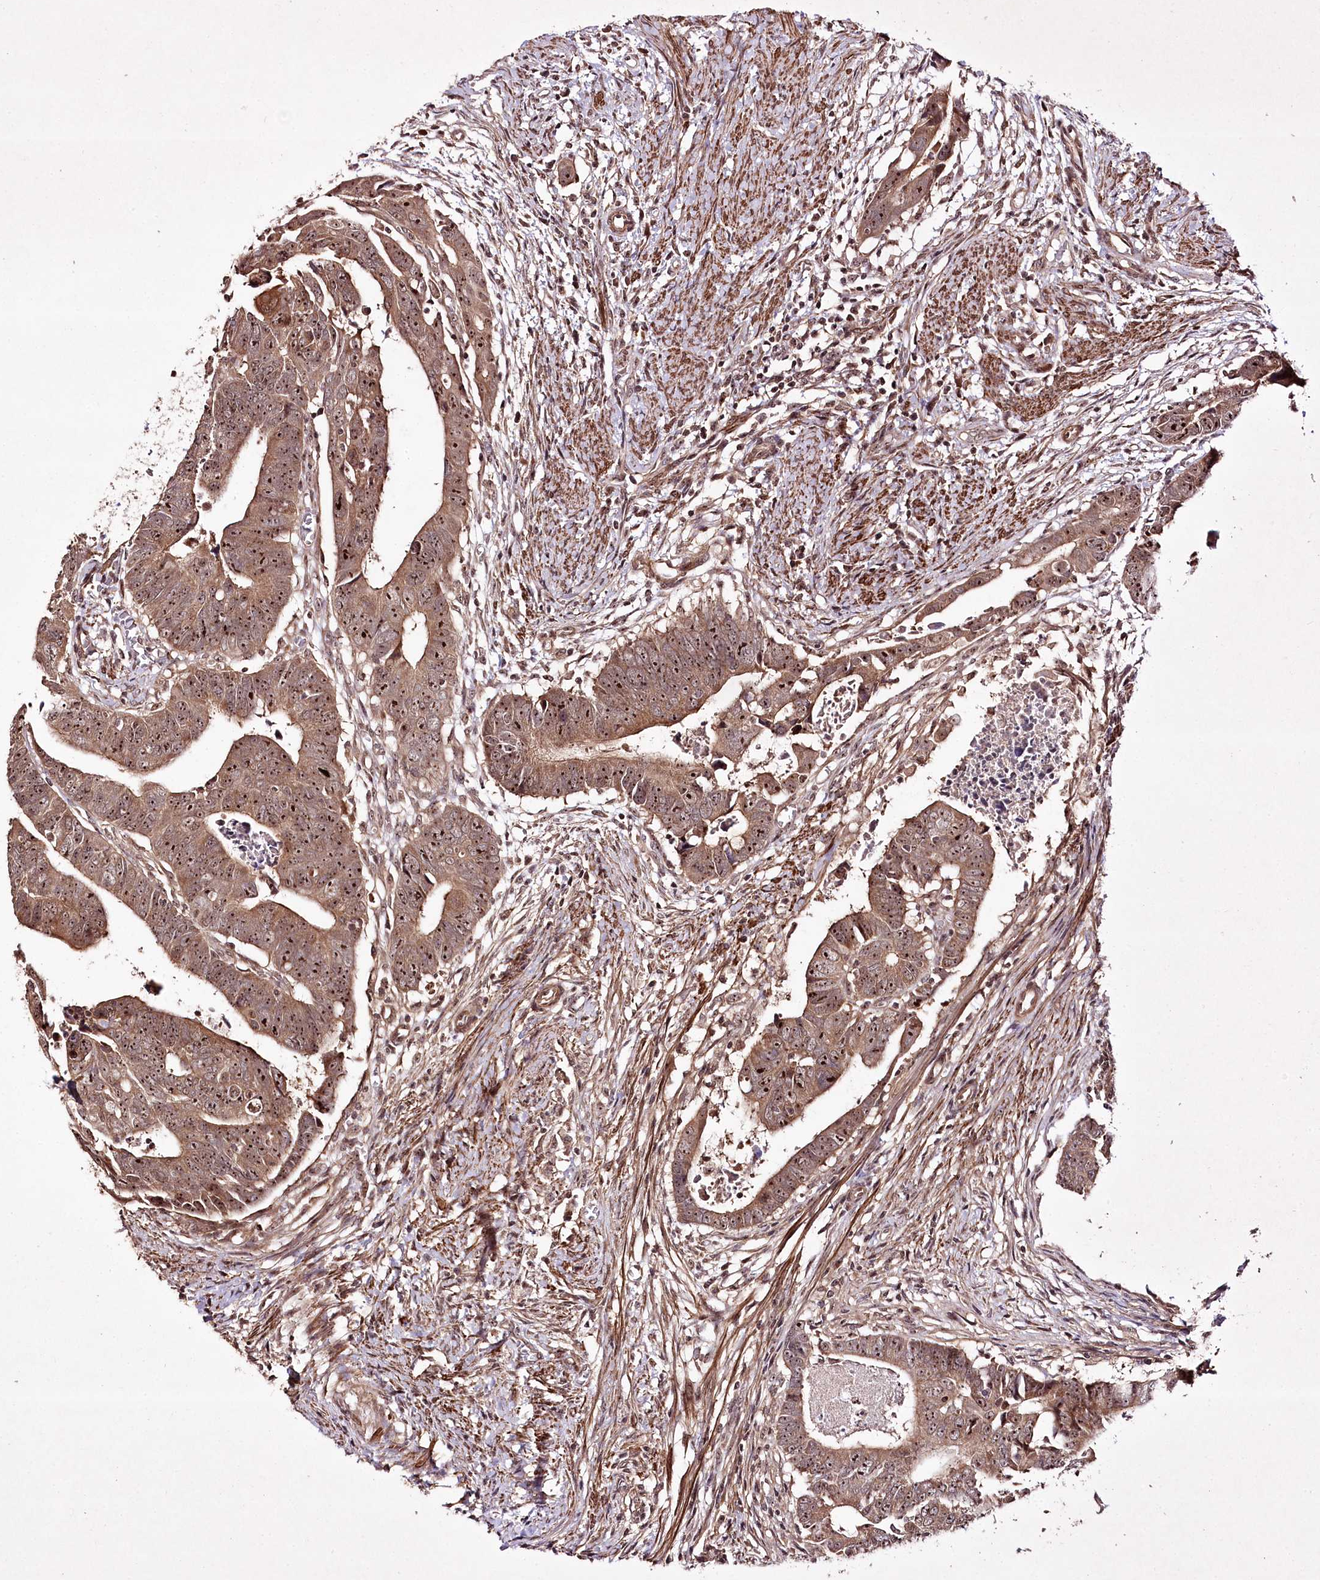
{"staining": {"intensity": "moderate", "quantity": ">75%", "location": "cytoplasmic/membranous,nuclear"}, "tissue": "colorectal cancer", "cell_type": "Tumor cells", "image_type": "cancer", "snomed": [{"axis": "morphology", "description": "Adenocarcinoma, NOS"}, {"axis": "topography", "description": "Rectum"}], "caption": "Immunohistochemical staining of colorectal cancer (adenocarcinoma) reveals moderate cytoplasmic/membranous and nuclear protein positivity in approximately >75% of tumor cells. The staining is performed using DAB (3,3'-diaminobenzidine) brown chromogen to label protein expression. The nuclei are counter-stained blue using hematoxylin.", "gene": "CCDC59", "patient": {"sex": "female", "age": 65}}